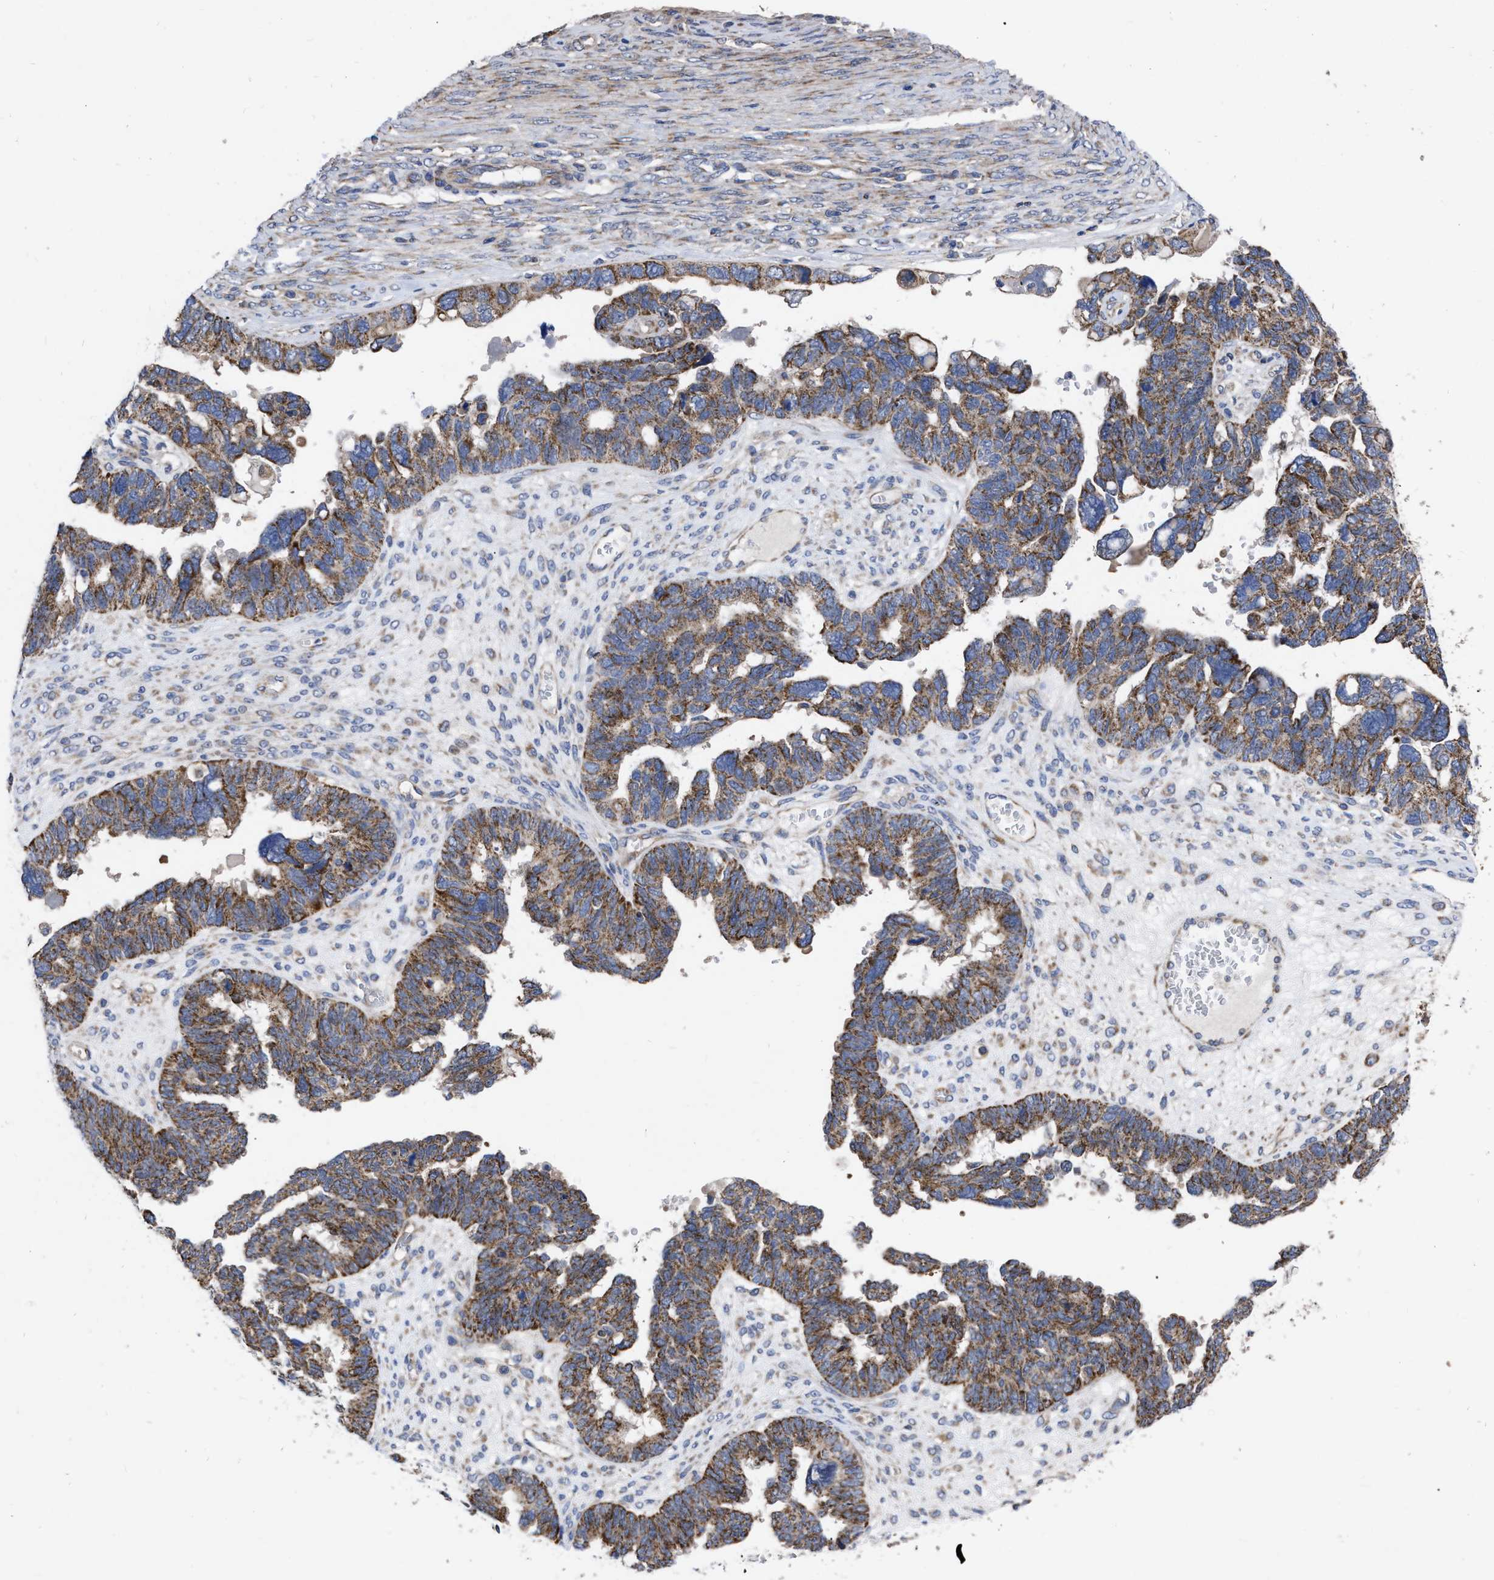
{"staining": {"intensity": "strong", "quantity": ">75%", "location": "cytoplasmic/membranous"}, "tissue": "ovarian cancer", "cell_type": "Tumor cells", "image_type": "cancer", "snomed": [{"axis": "morphology", "description": "Cystadenocarcinoma, serous, NOS"}, {"axis": "topography", "description": "Ovary"}], "caption": "Ovarian serous cystadenocarcinoma stained with a protein marker shows strong staining in tumor cells.", "gene": "CDKN2C", "patient": {"sex": "female", "age": 79}}